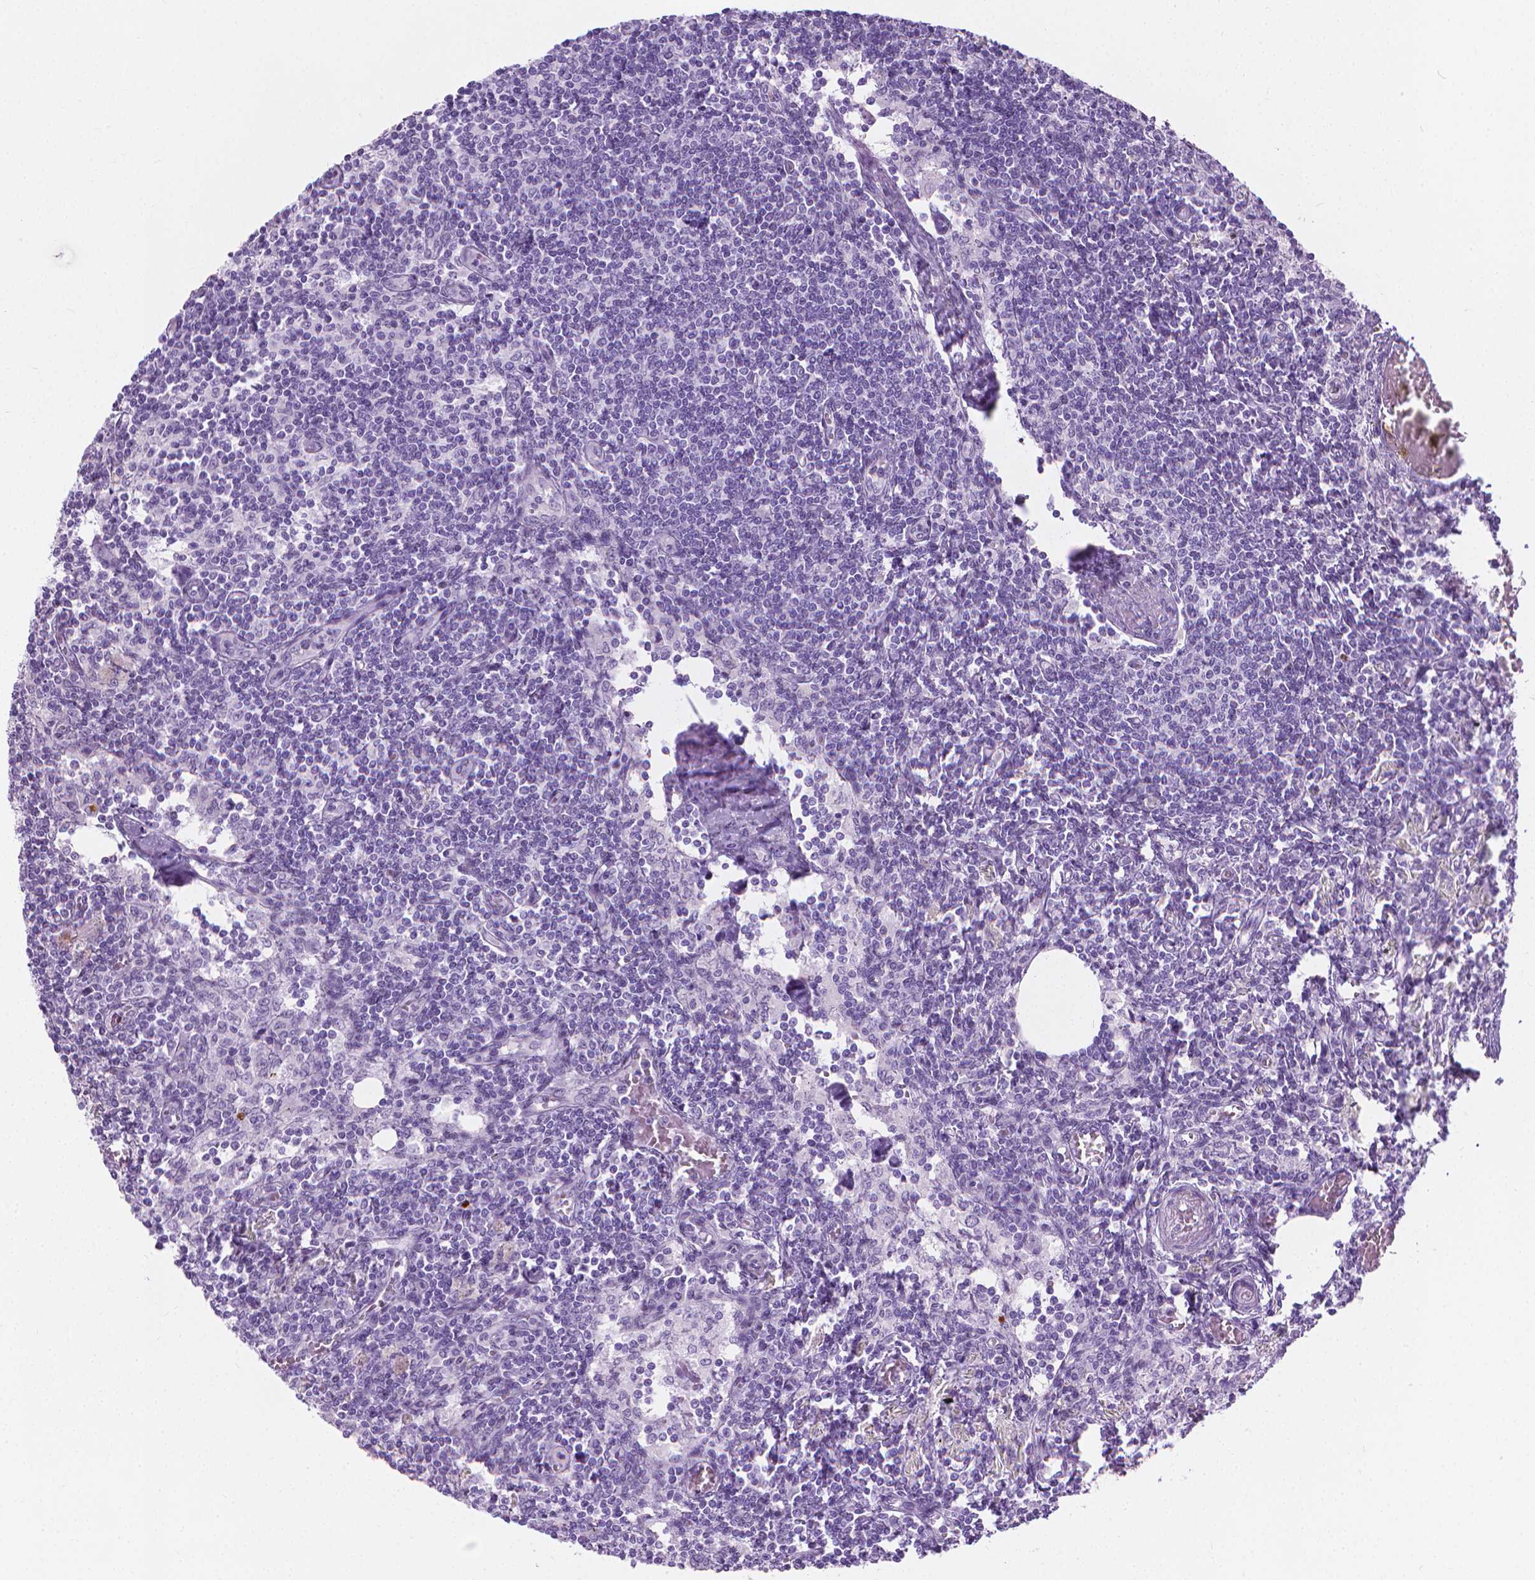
{"staining": {"intensity": "negative", "quantity": "none", "location": "none"}, "tissue": "lymph node", "cell_type": "Germinal center cells", "image_type": "normal", "snomed": [{"axis": "morphology", "description": "Normal tissue, NOS"}, {"axis": "topography", "description": "Lymph node"}], "caption": "DAB (3,3'-diaminobenzidine) immunohistochemical staining of benign lymph node shows no significant expression in germinal center cells. (Stains: DAB (3,3'-diaminobenzidine) immunohistochemistry (IHC) with hematoxylin counter stain, Microscopy: brightfield microscopy at high magnification).", "gene": "CFAP52", "patient": {"sex": "female", "age": 69}}